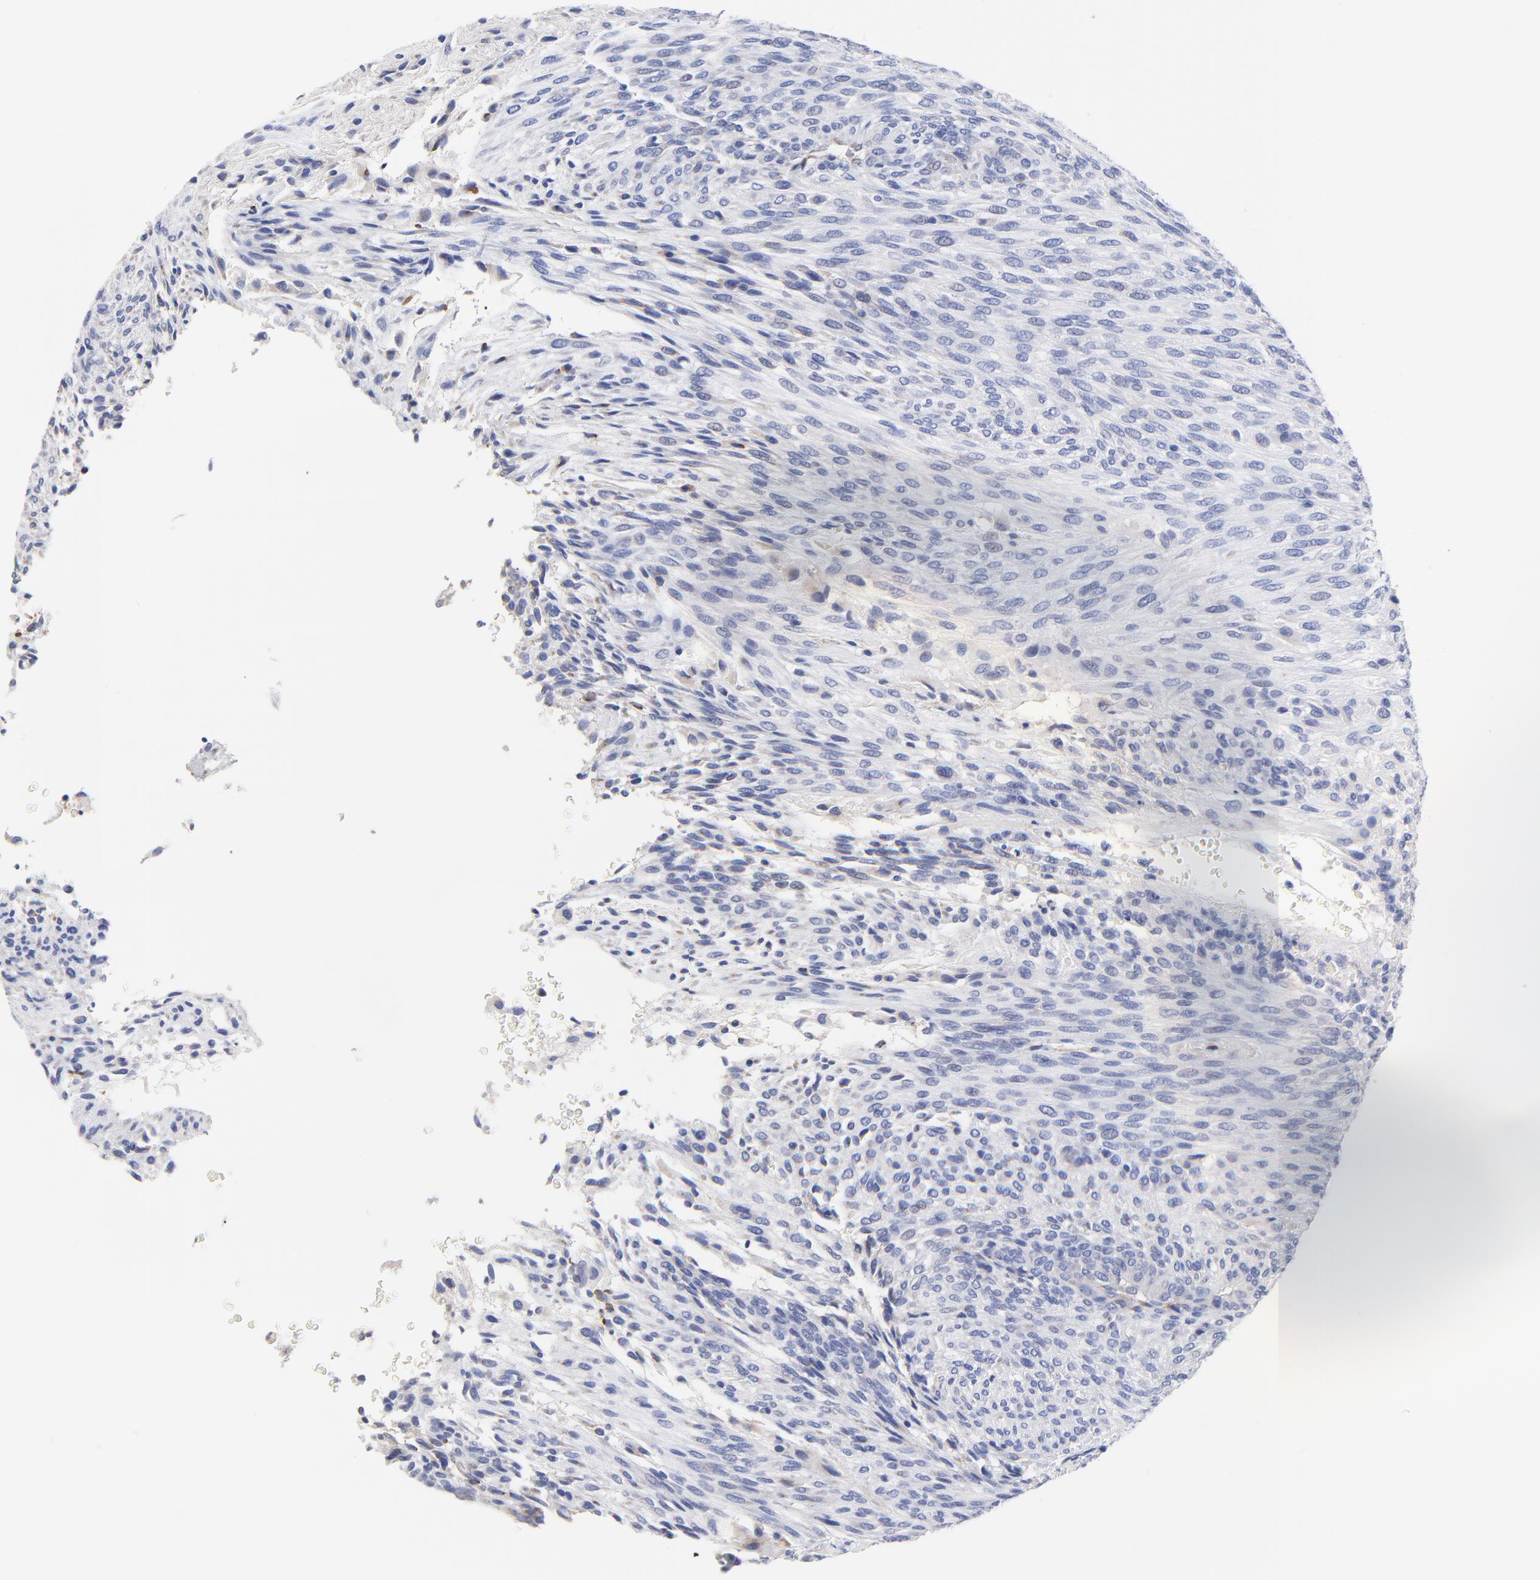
{"staining": {"intensity": "negative", "quantity": "none", "location": "none"}, "tissue": "glioma", "cell_type": "Tumor cells", "image_type": "cancer", "snomed": [{"axis": "morphology", "description": "Glioma, malignant, High grade"}, {"axis": "topography", "description": "Cerebral cortex"}], "caption": "A micrograph of glioma stained for a protein shows no brown staining in tumor cells. (Brightfield microscopy of DAB immunohistochemistry at high magnification).", "gene": "LAX1", "patient": {"sex": "female", "age": 55}}